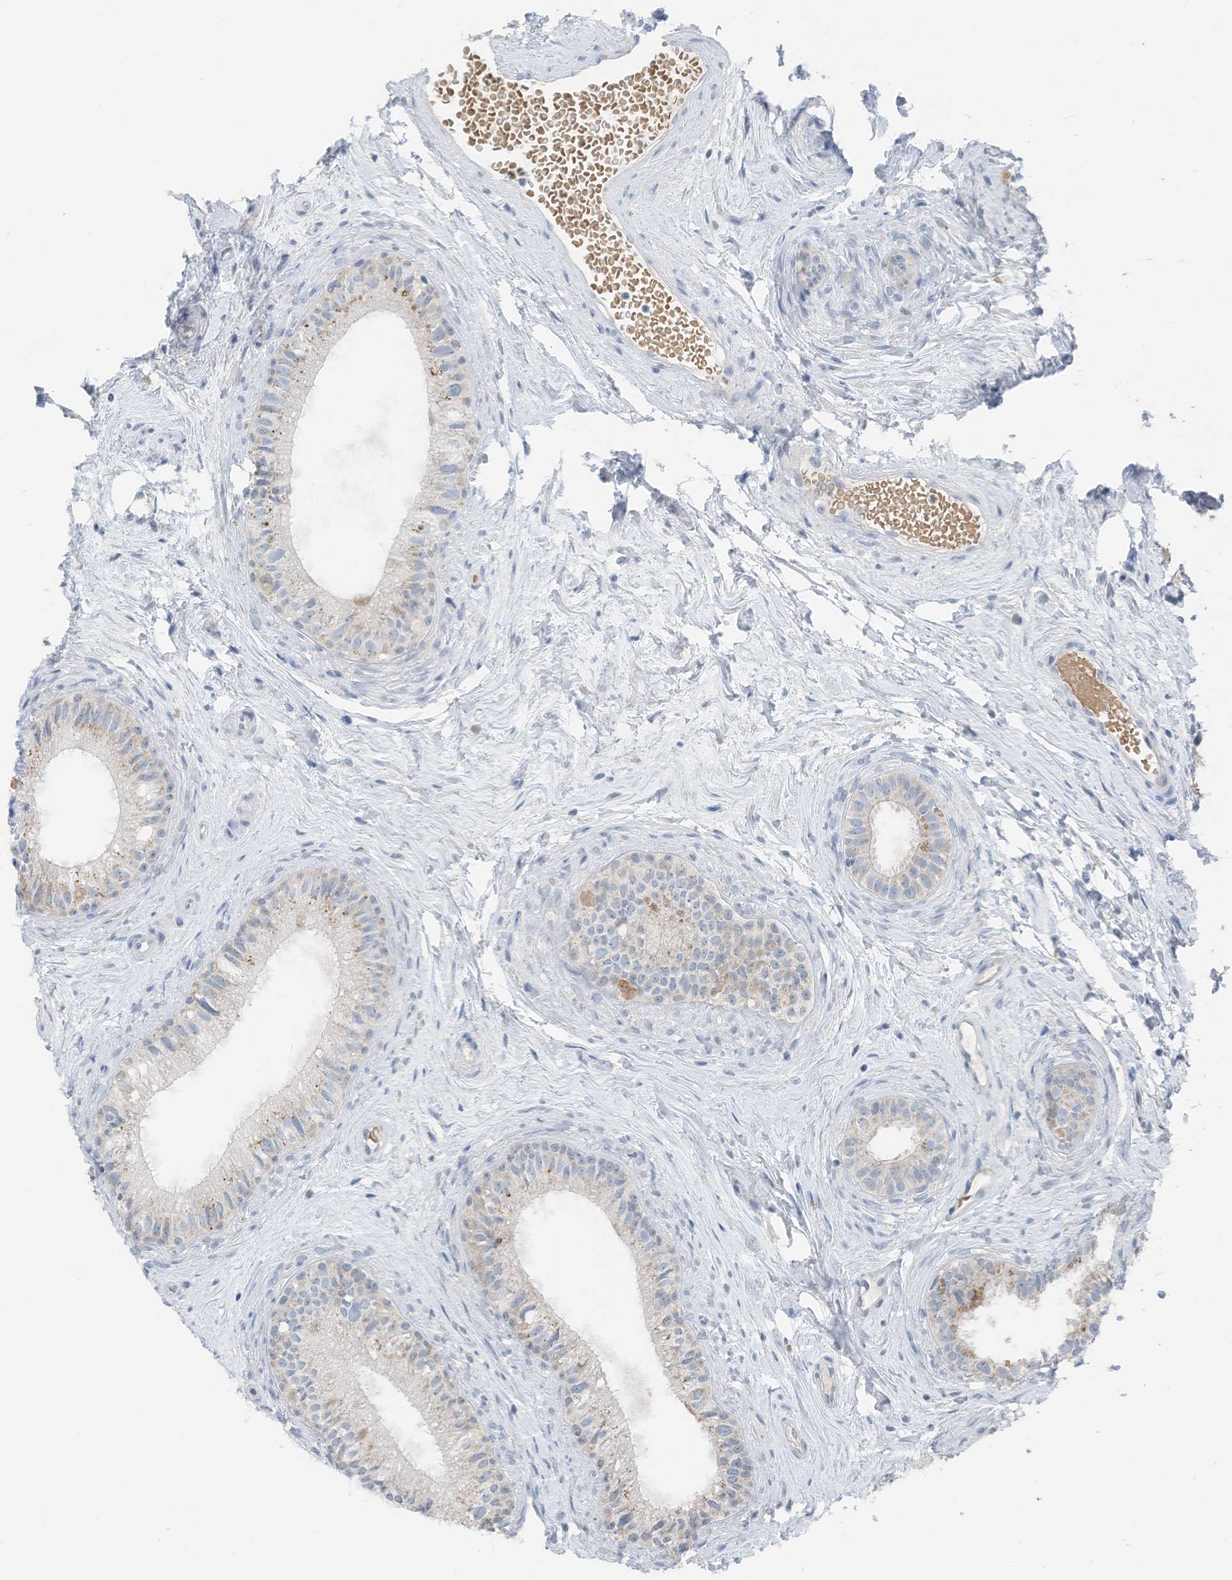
{"staining": {"intensity": "negative", "quantity": "none", "location": "none"}, "tissue": "epididymis", "cell_type": "Glandular cells", "image_type": "normal", "snomed": [{"axis": "morphology", "description": "Normal tissue, NOS"}, {"axis": "topography", "description": "Epididymis"}], "caption": "Immunohistochemistry histopathology image of unremarkable epididymis: epididymis stained with DAB (3,3'-diaminobenzidine) reveals no significant protein positivity in glandular cells. (Stains: DAB (3,3'-diaminobenzidine) immunohistochemistry (IHC) with hematoxylin counter stain, Microscopy: brightfield microscopy at high magnification).", "gene": "CHMP2B", "patient": {"sex": "male", "age": 71}}